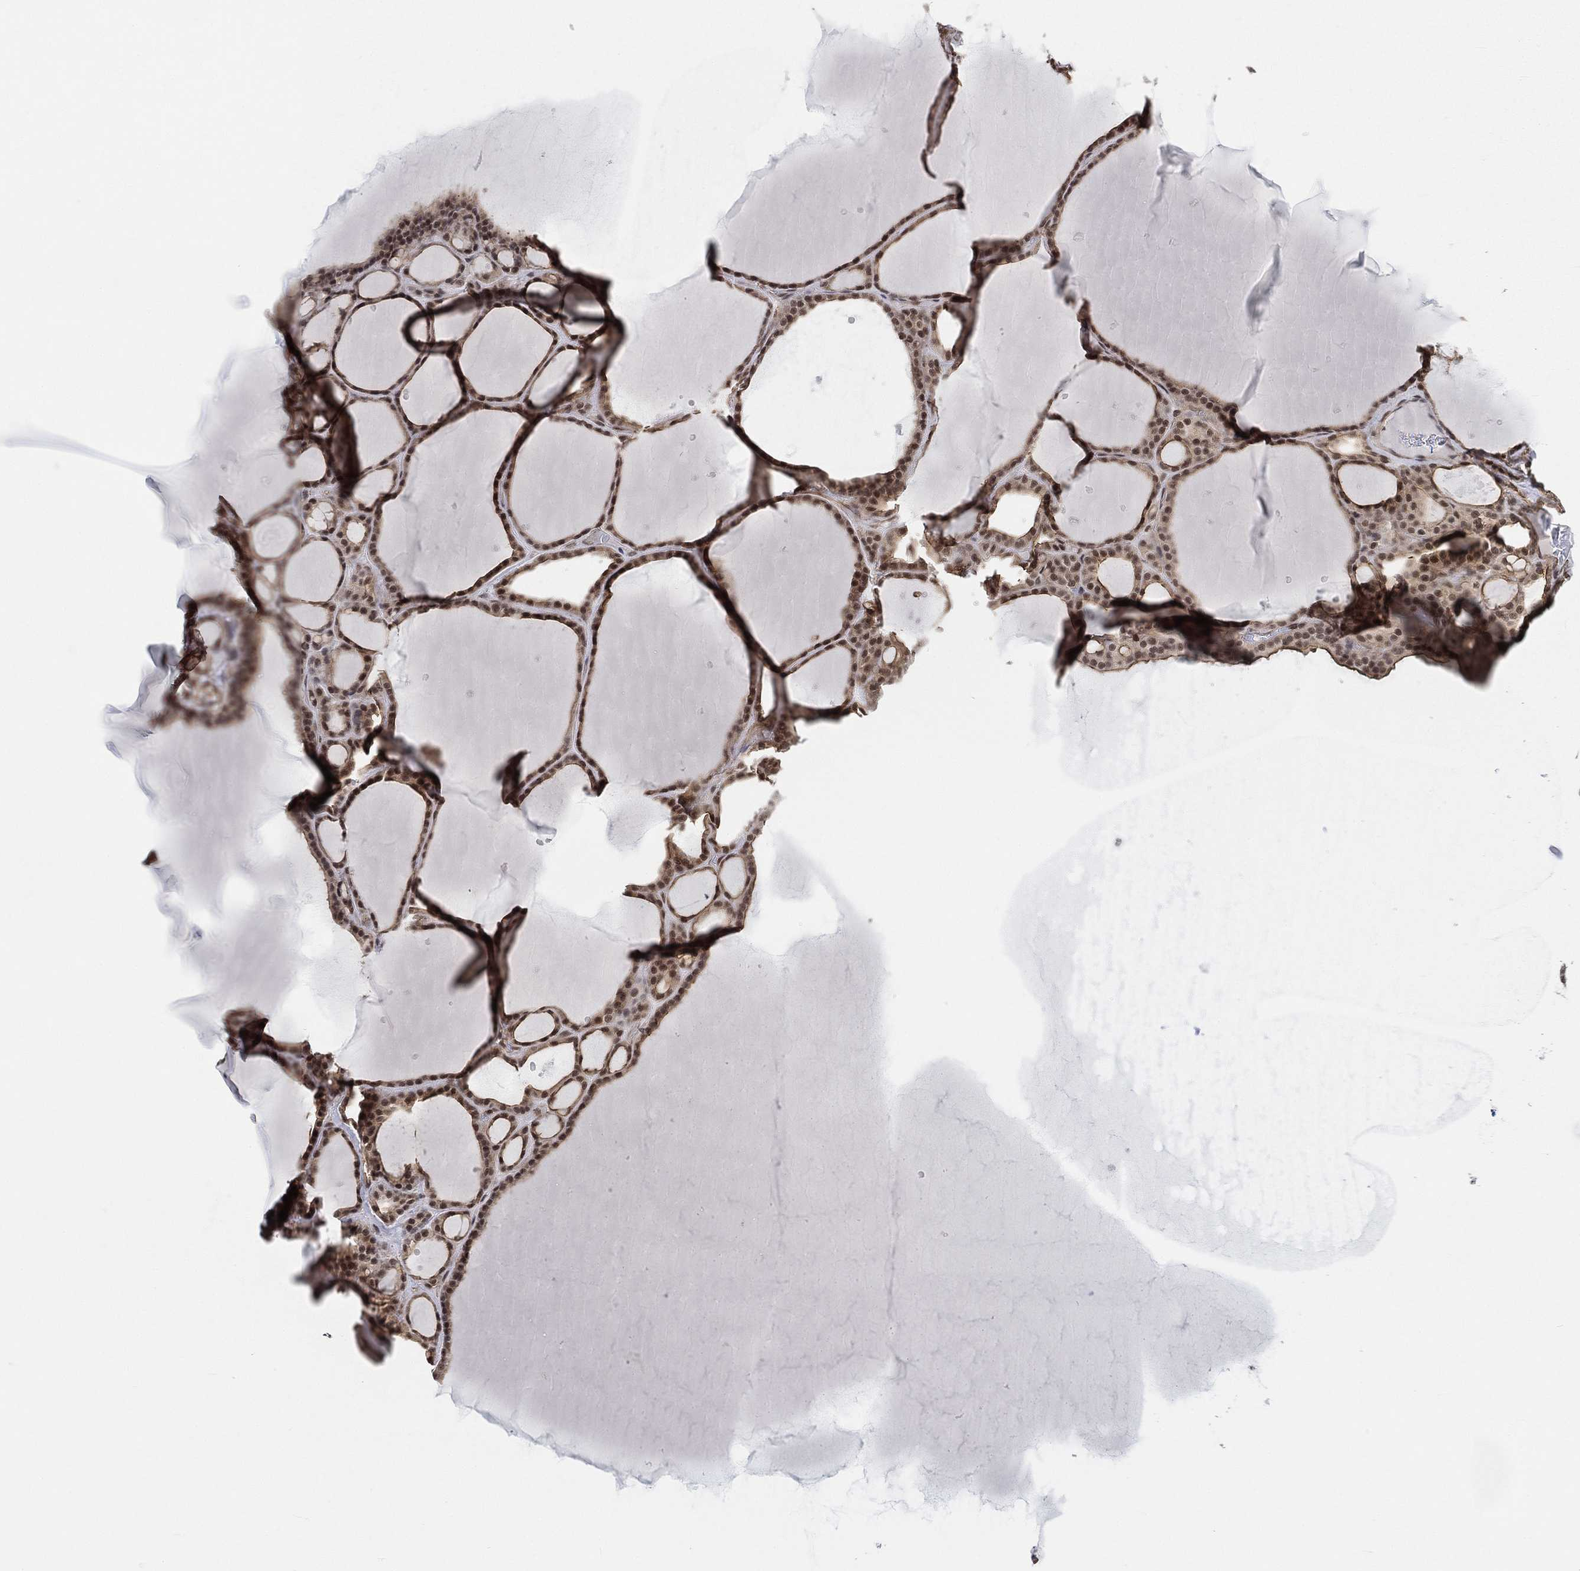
{"staining": {"intensity": "moderate", "quantity": ">75%", "location": "nuclear"}, "tissue": "thyroid gland", "cell_type": "Glandular cells", "image_type": "normal", "snomed": [{"axis": "morphology", "description": "Normal tissue, NOS"}, {"axis": "topography", "description": "Thyroid gland"}], "caption": "A micrograph showing moderate nuclear staining in about >75% of glandular cells in benign thyroid gland, as visualized by brown immunohistochemical staining.", "gene": "RSRC2", "patient": {"sex": "male", "age": 63}}